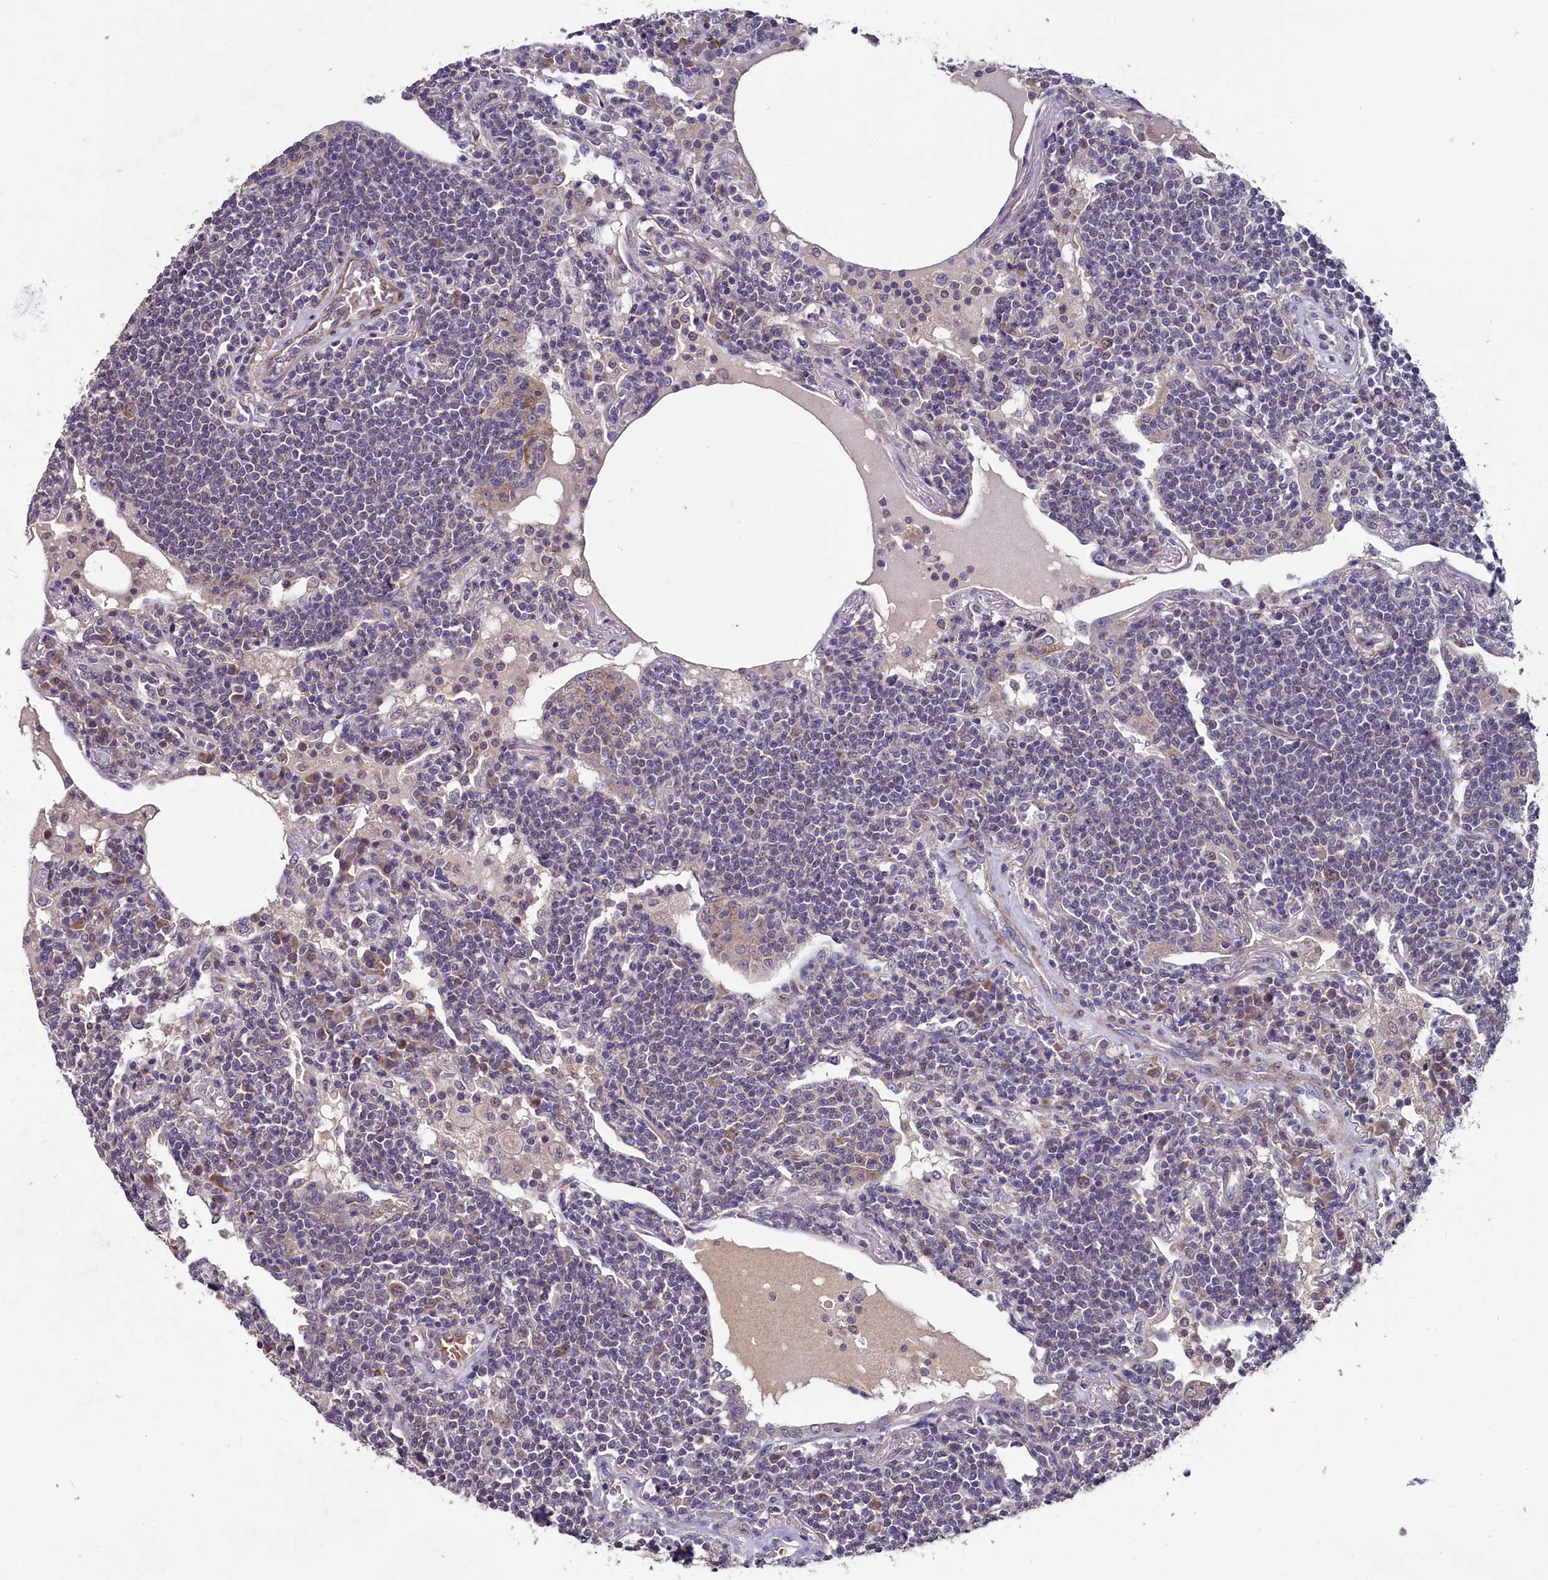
{"staining": {"intensity": "negative", "quantity": "none", "location": "none"}, "tissue": "lymphoma", "cell_type": "Tumor cells", "image_type": "cancer", "snomed": [{"axis": "morphology", "description": "Malignant lymphoma, non-Hodgkin's type, Low grade"}, {"axis": "topography", "description": "Lung"}], "caption": "Lymphoma stained for a protein using immunohistochemistry (IHC) reveals no positivity tumor cells.", "gene": "SLC39A6", "patient": {"sex": "female", "age": 71}}